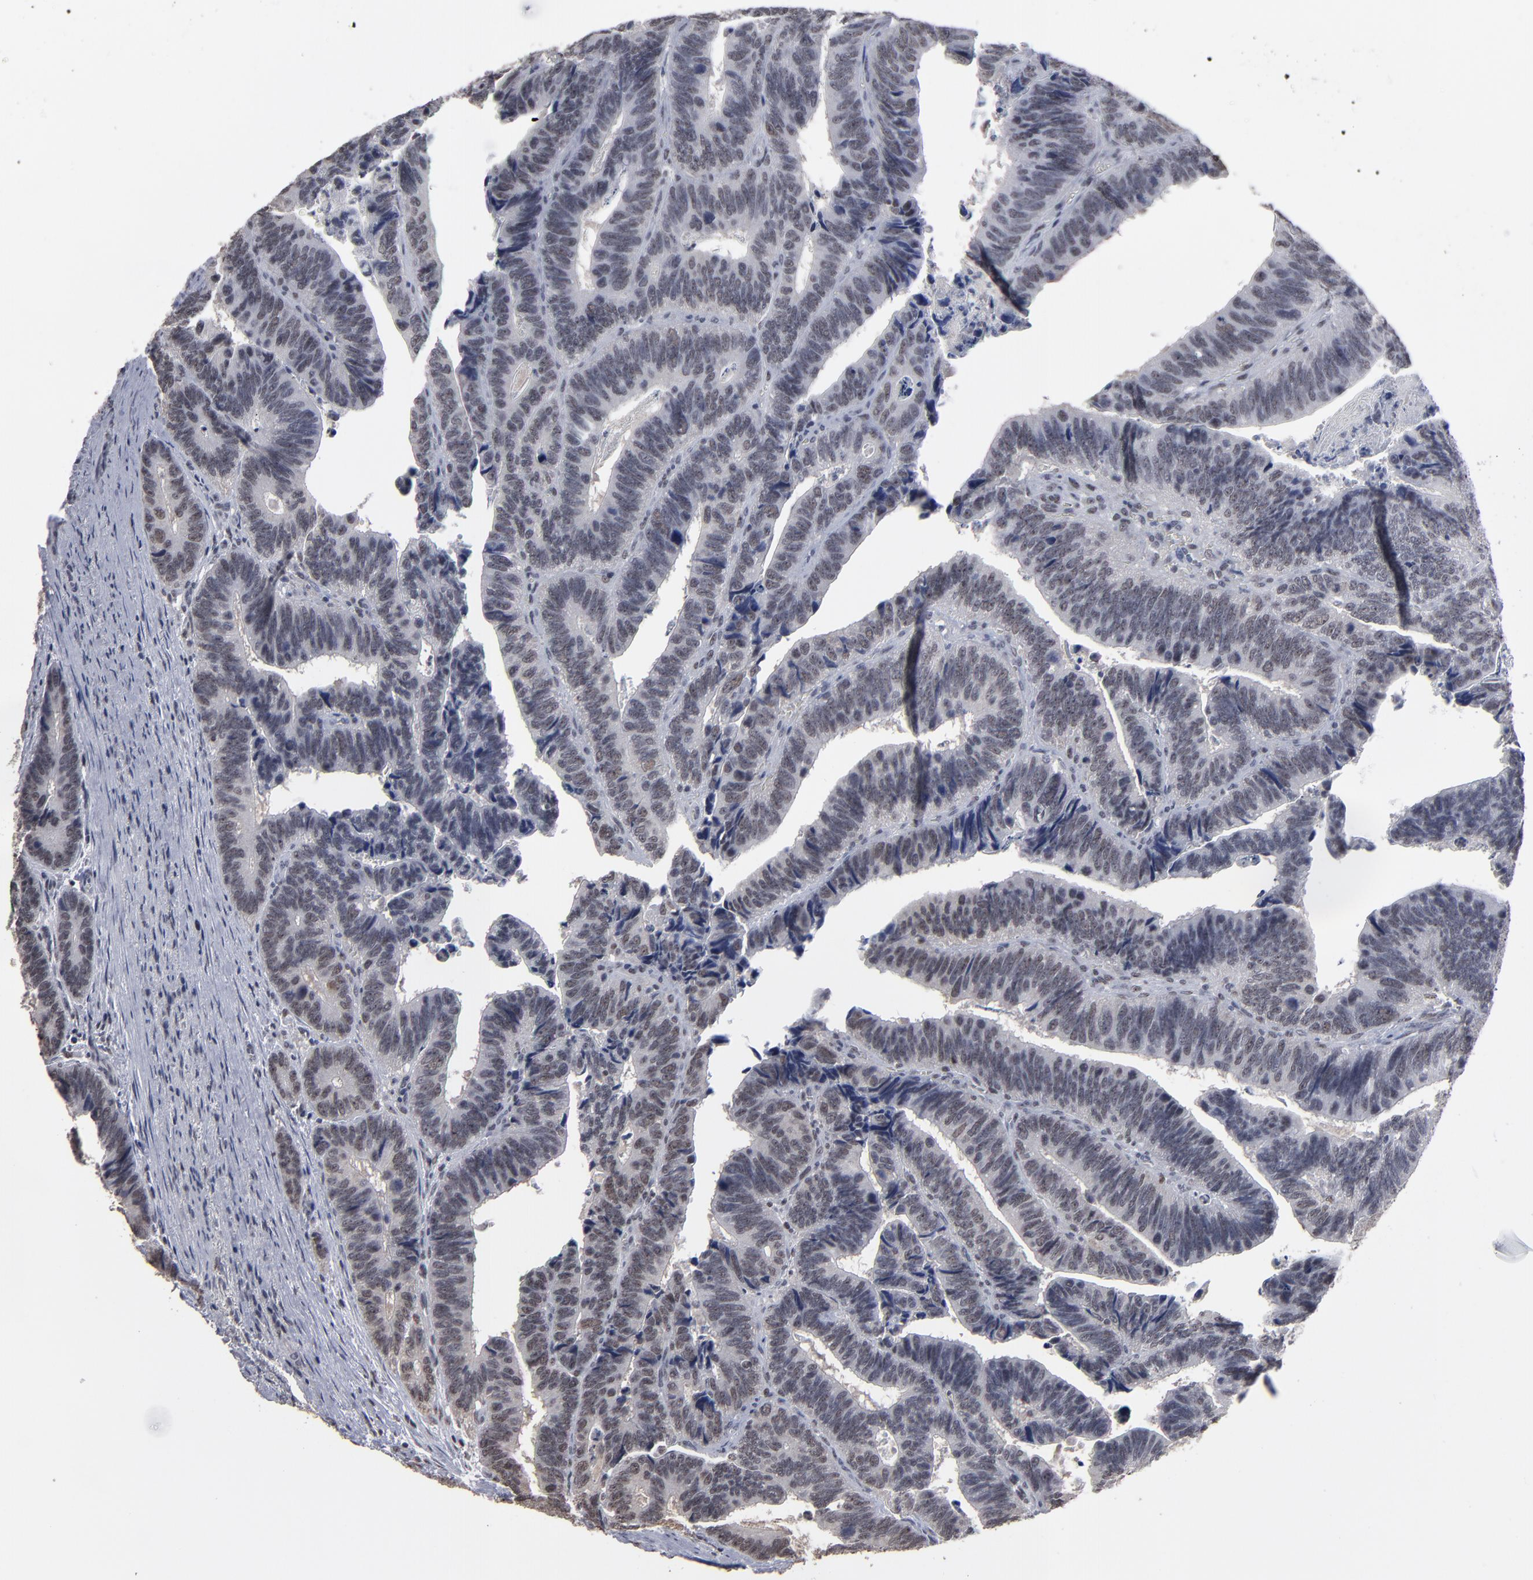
{"staining": {"intensity": "weak", "quantity": "25%-75%", "location": "nuclear"}, "tissue": "colorectal cancer", "cell_type": "Tumor cells", "image_type": "cancer", "snomed": [{"axis": "morphology", "description": "Adenocarcinoma, NOS"}, {"axis": "topography", "description": "Colon"}], "caption": "Colorectal adenocarcinoma was stained to show a protein in brown. There is low levels of weak nuclear expression in approximately 25%-75% of tumor cells.", "gene": "SSRP1", "patient": {"sex": "male", "age": 72}}